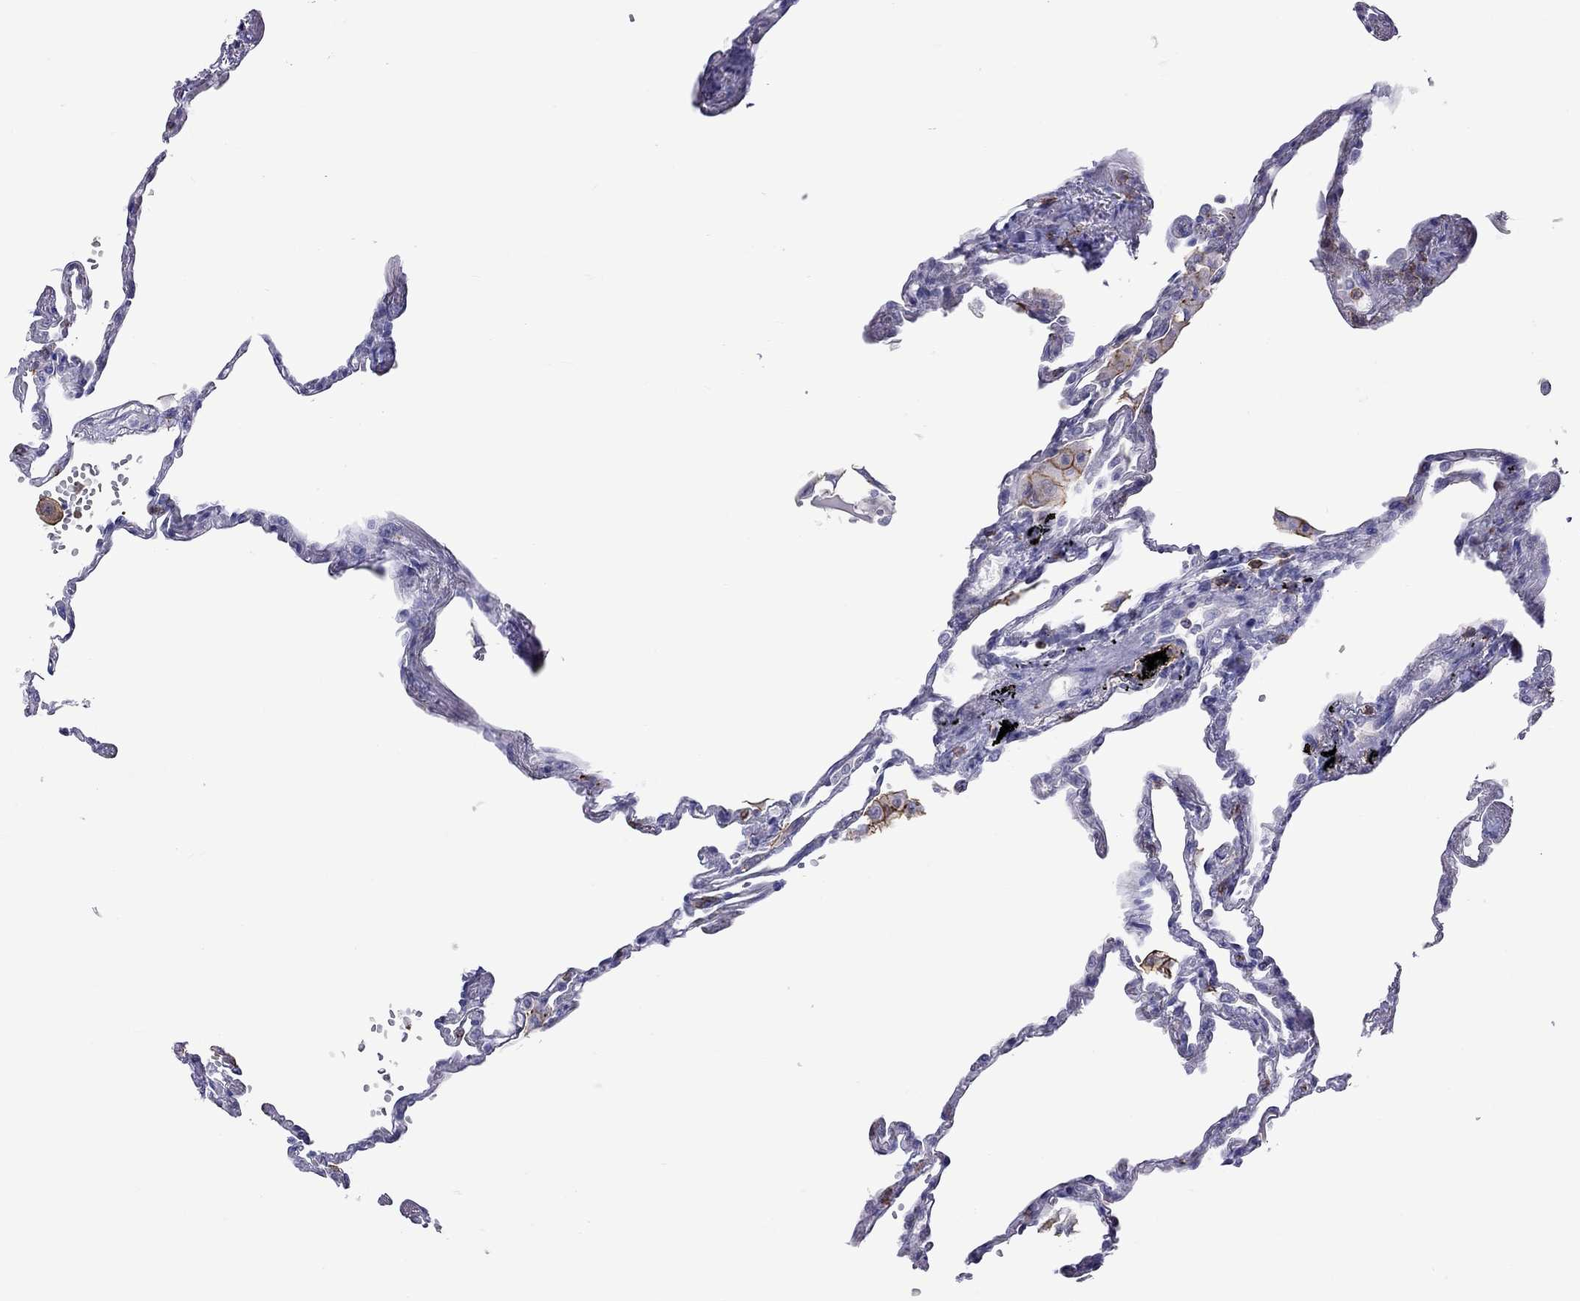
{"staining": {"intensity": "negative", "quantity": "none", "location": "none"}, "tissue": "lung", "cell_type": "Alveolar cells", "image_type": "normal", "snomed": [{"axis": "morphology", "description": "Normal tissue, NOS"}, {"axis": "topography", "description": "Lung"}], "caption": "High power microscopy histopathology image of an IHC image of normal lung, revealing no significant expression in alveolar cells.", "gene": "ENSG00000288637", "patient": {"sex": "male", "age": 78}}